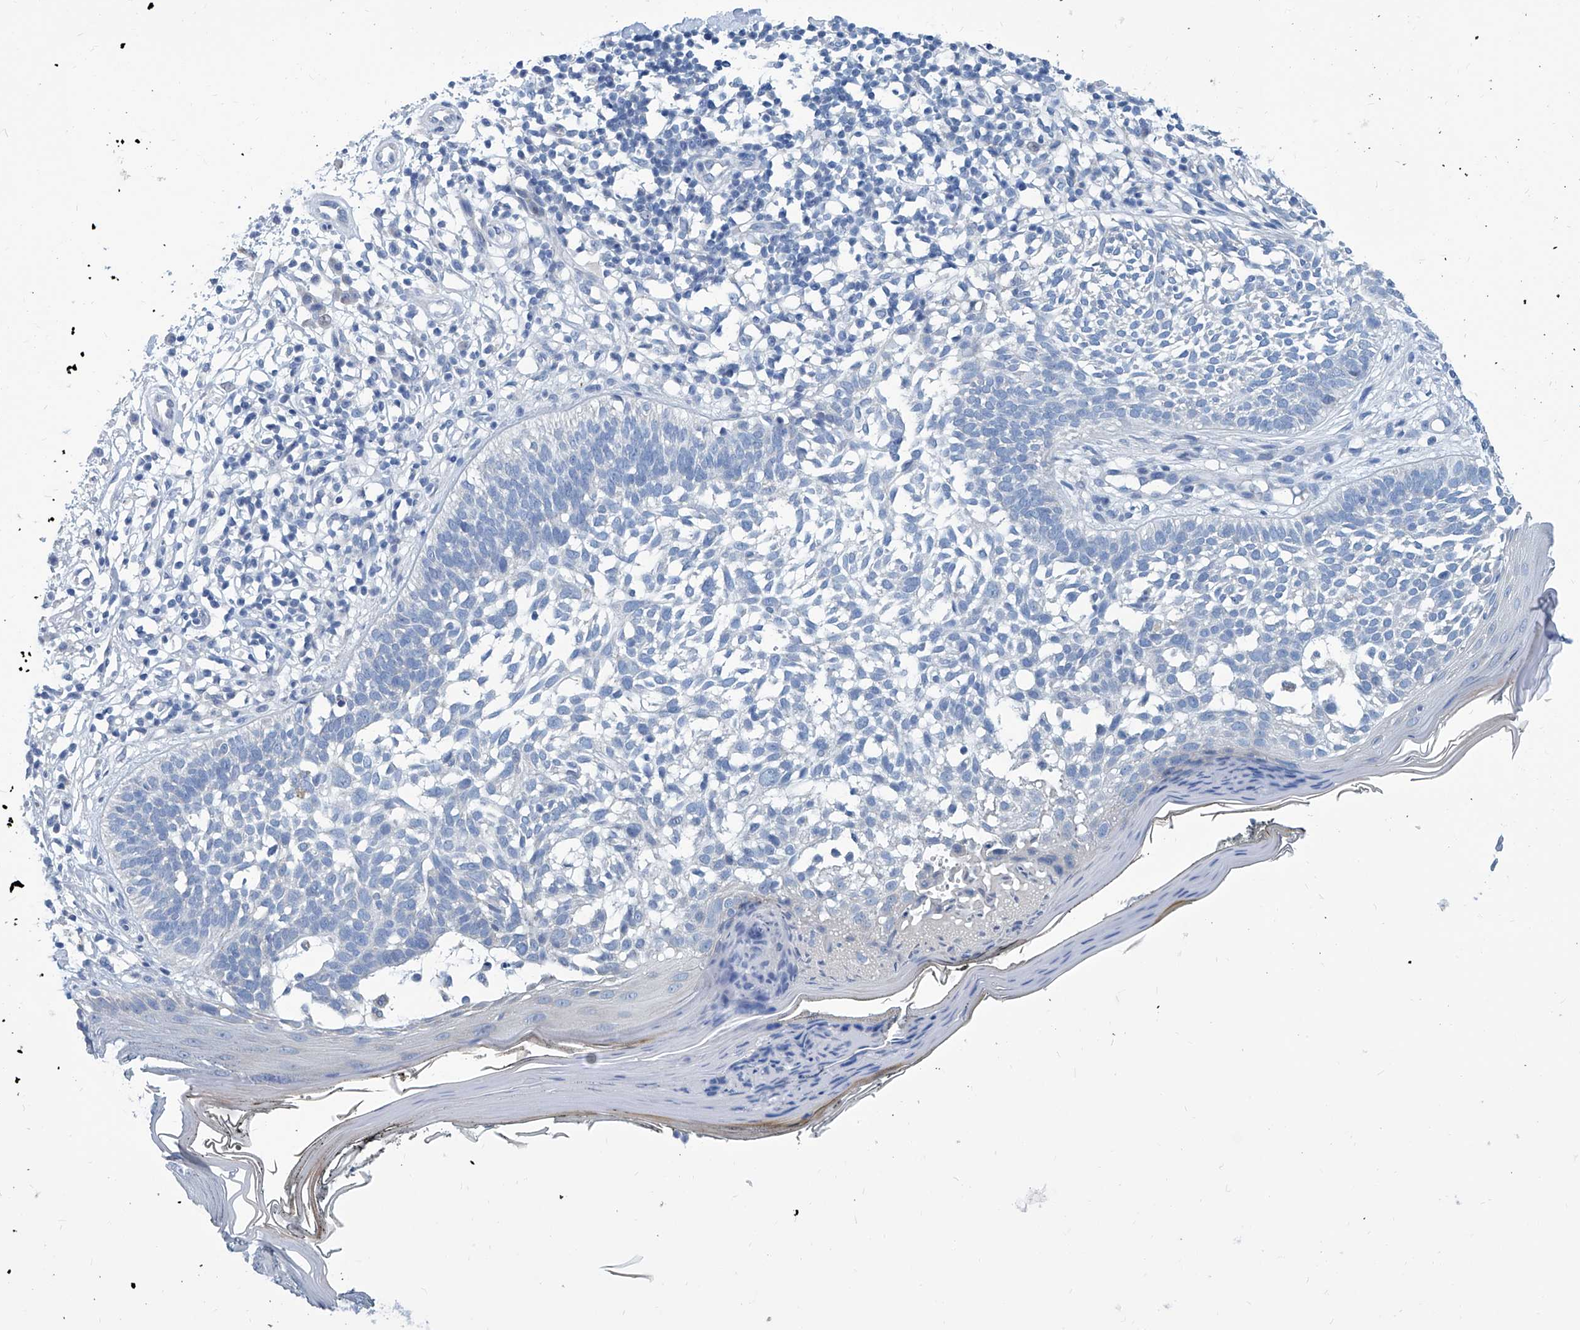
{"staining": {"intensity": "negative", "quantity": "none", "location": "none"}, "tissue": "skin cancer", "cell_type": "Tumor cells", "image_type": "cancer", "snomed": [{"axis": "morphology", "description": "Basal cell carcinoma"}, {"axis": "topography", "description": "Skin"}], "caption": "IHC micrograph of human basal cell carcinoma (skin) stained for a protein (brown), which reveals no positivity in tumor cells.", "gene": "ZNF519", "patient": {"sex": "female", "age": 64}}